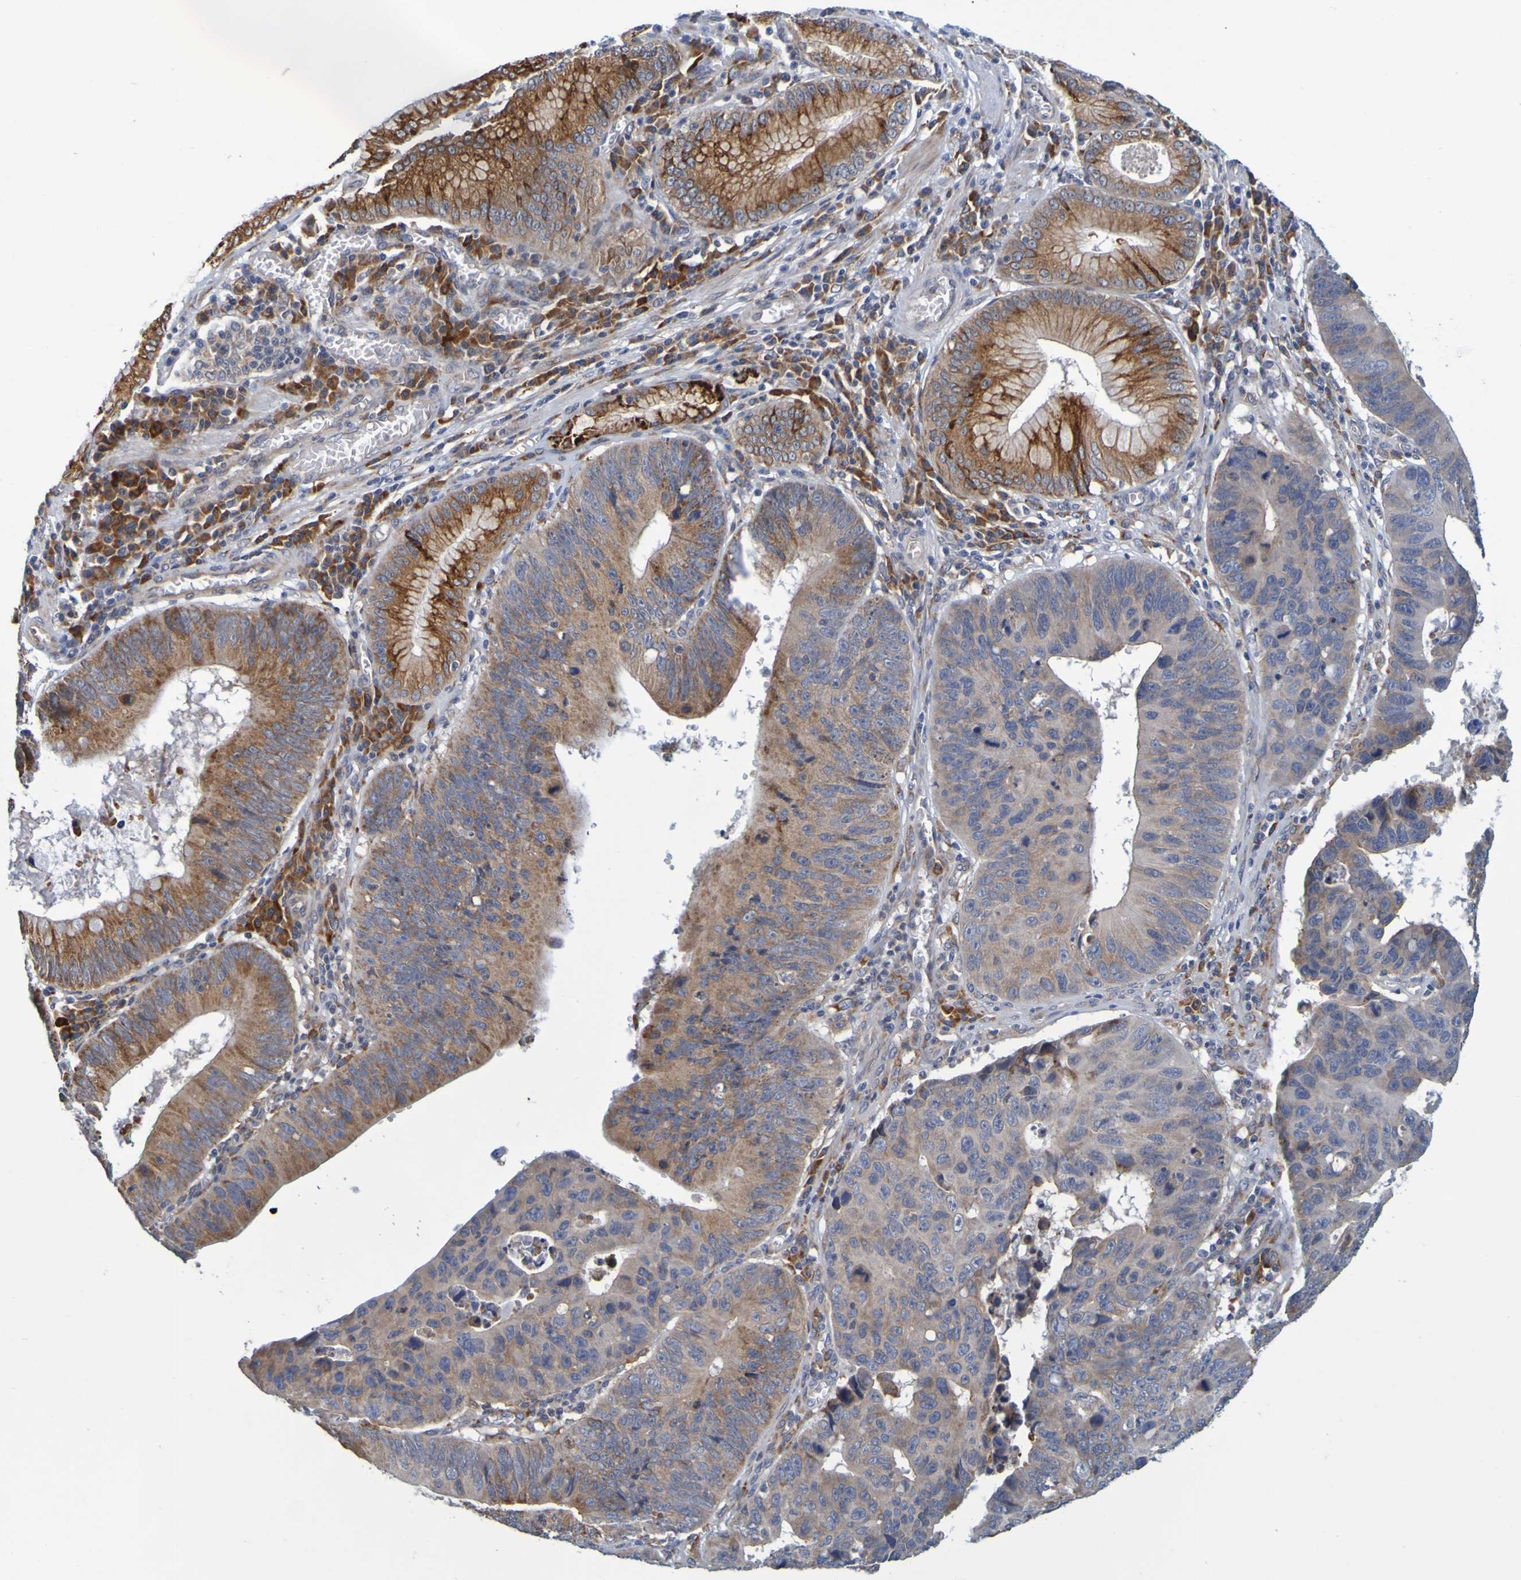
{"staining": {"intensity": "moderate", "quantity": ">75%", "location": "cytoplasmic/membranous"}, "tissue": "stomach cancer", "cell_type": "Tumor cells", "image_type": "cancer", "snomed": [{"axis": "morphology", "description": "Adenocarcinoma, NOS"}, {"axis": "topography", "description": "Stomach"}], "caption": "A medium amount of moderate cytoplasmic/membranous expression is seen in approximately >75% of tumor cells in adenocarcinoma (stomach) tissue. (Brightfield microscopy of DAB IHC at high magnification).", "gene": "SIL1", "patient": {"sex": "male", "age": 59}}